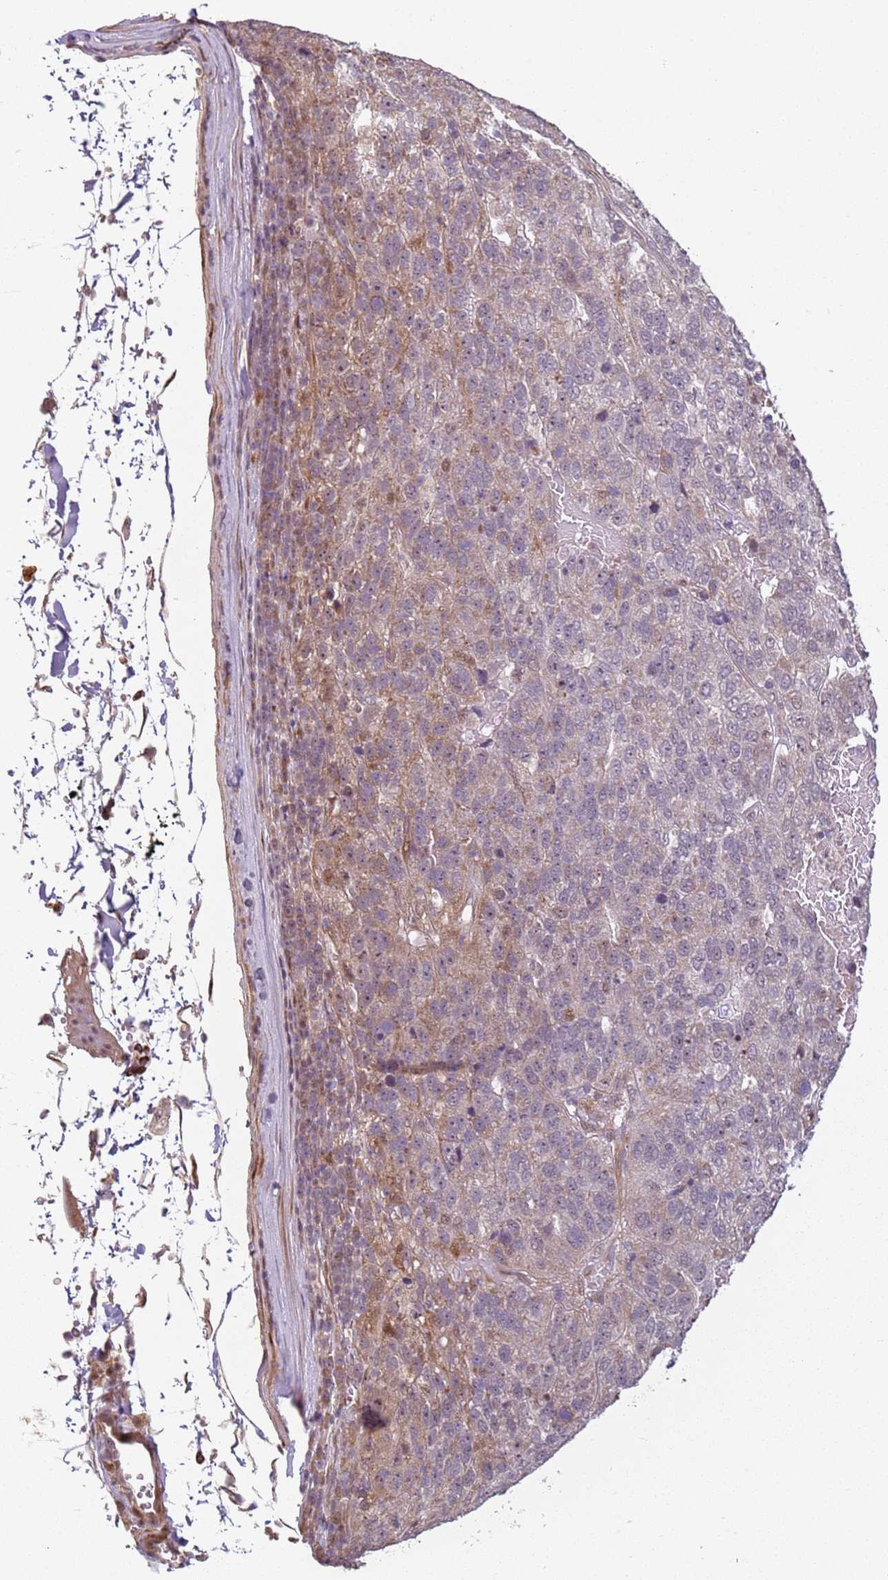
{"staining": {"intensity": "negative", "quantity": "none", "location": "none"}, "tissue": "pancreatic cancer", "cell_type": "Tumor cells", "image_type": "cancer", "snomed": [{"axis": "morphology", "description": "Adenocarcinoma, NOS"}, {"axis": "topography", "description": "Pancreas"}], "caption": "There is no significant expression in tumor cells of adenocarcinoma (pancreatic).", "gene": "CHURC1", "patient": {"sex": "female", "age": 61}}